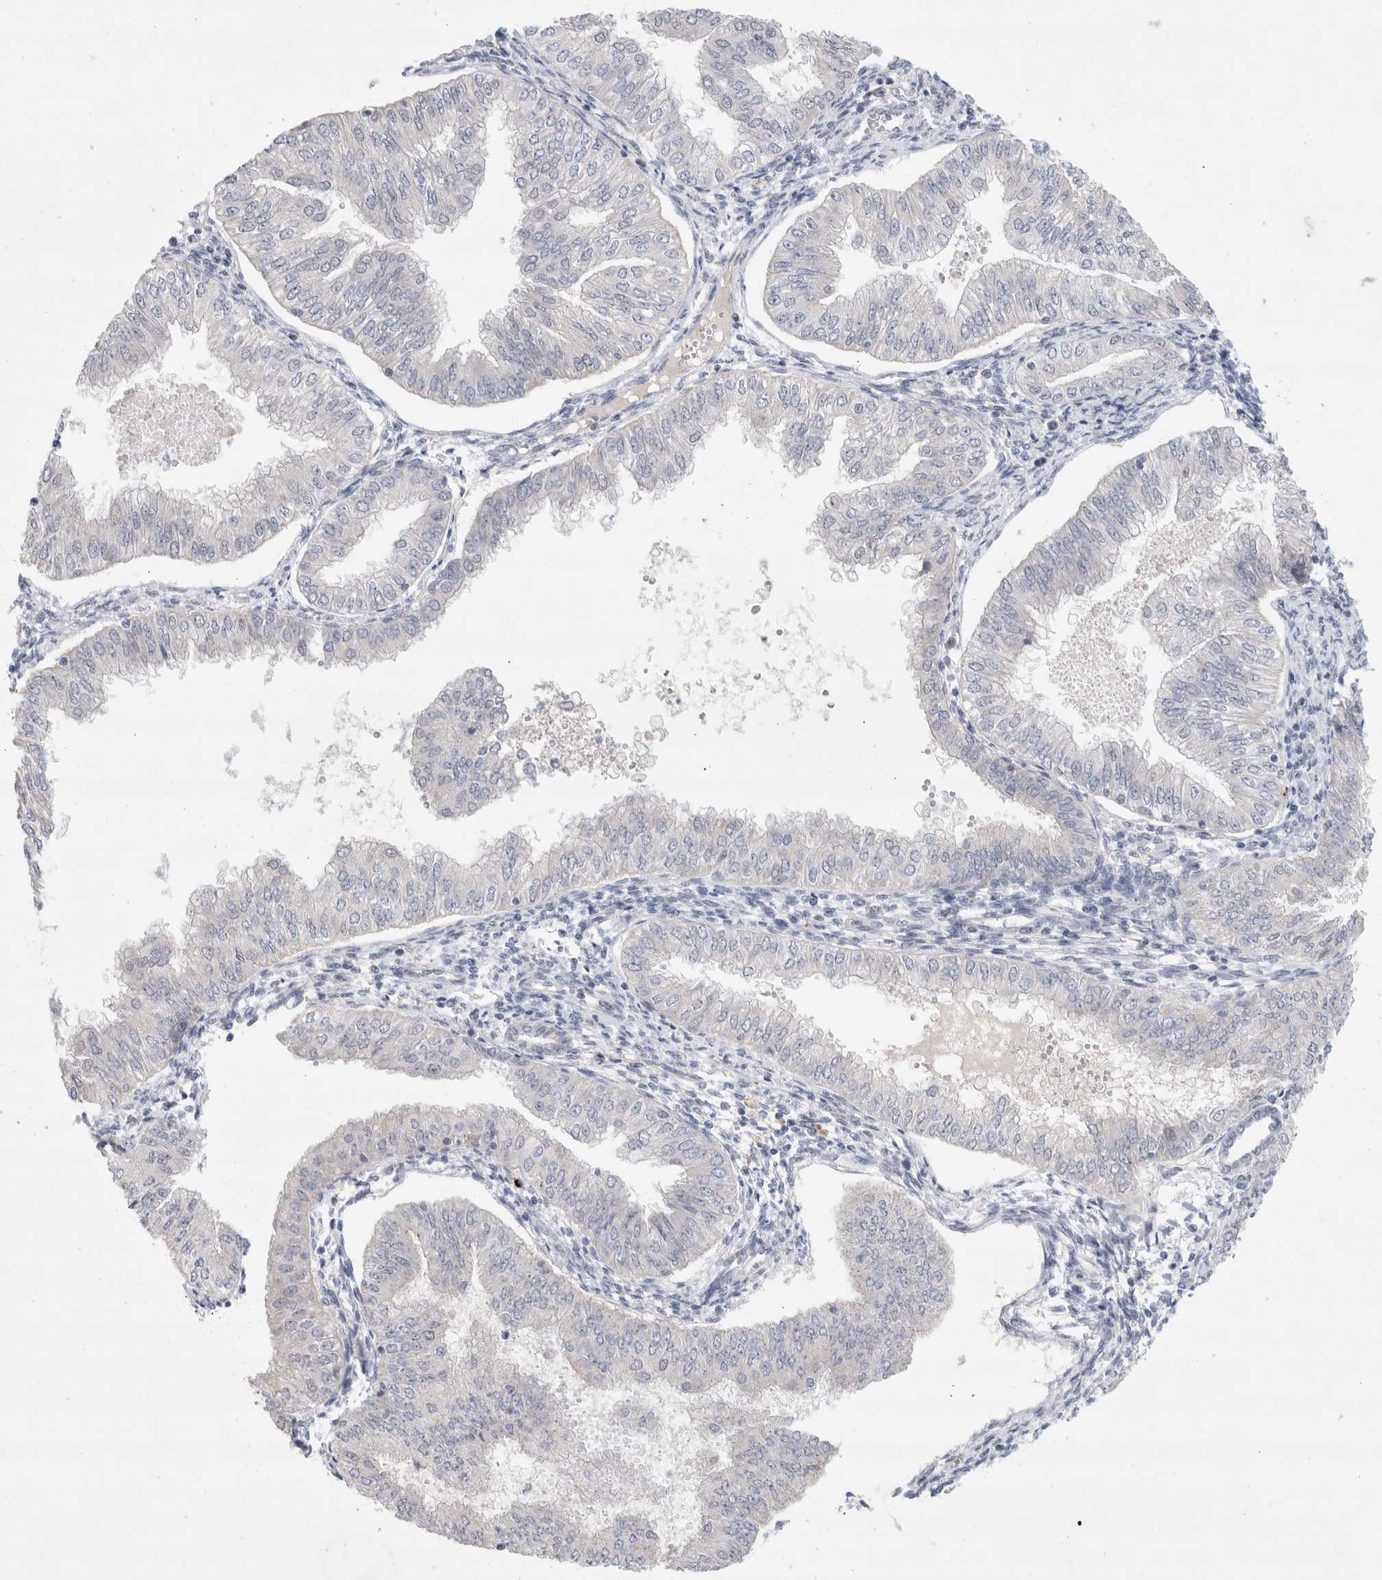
{"staining": {"intensity": "negative", "quantity": "none", "location": "none"}, "tissue": "endometrial cancer", "cell_type": "Tumor cells", "image_type": "cancer", "snomed": [{"axis": "morphology", "description": "Normal tissue, NOS"}, {"axis": "morphology", "description": "Adenocarcinoma, NOS"}, {"axis": "topography", "description": "Endometrium"}], "caption": "IHC of endometrial cancer displays no positivity in tumor cells. The staining was performed using DAB to visualize the protein expression in brown, while the nuclei were stained in blue with hematoxylin (Magnification: 20x).", "gene": "KNL1", "patient": {"sex": "female", "age": 53}}